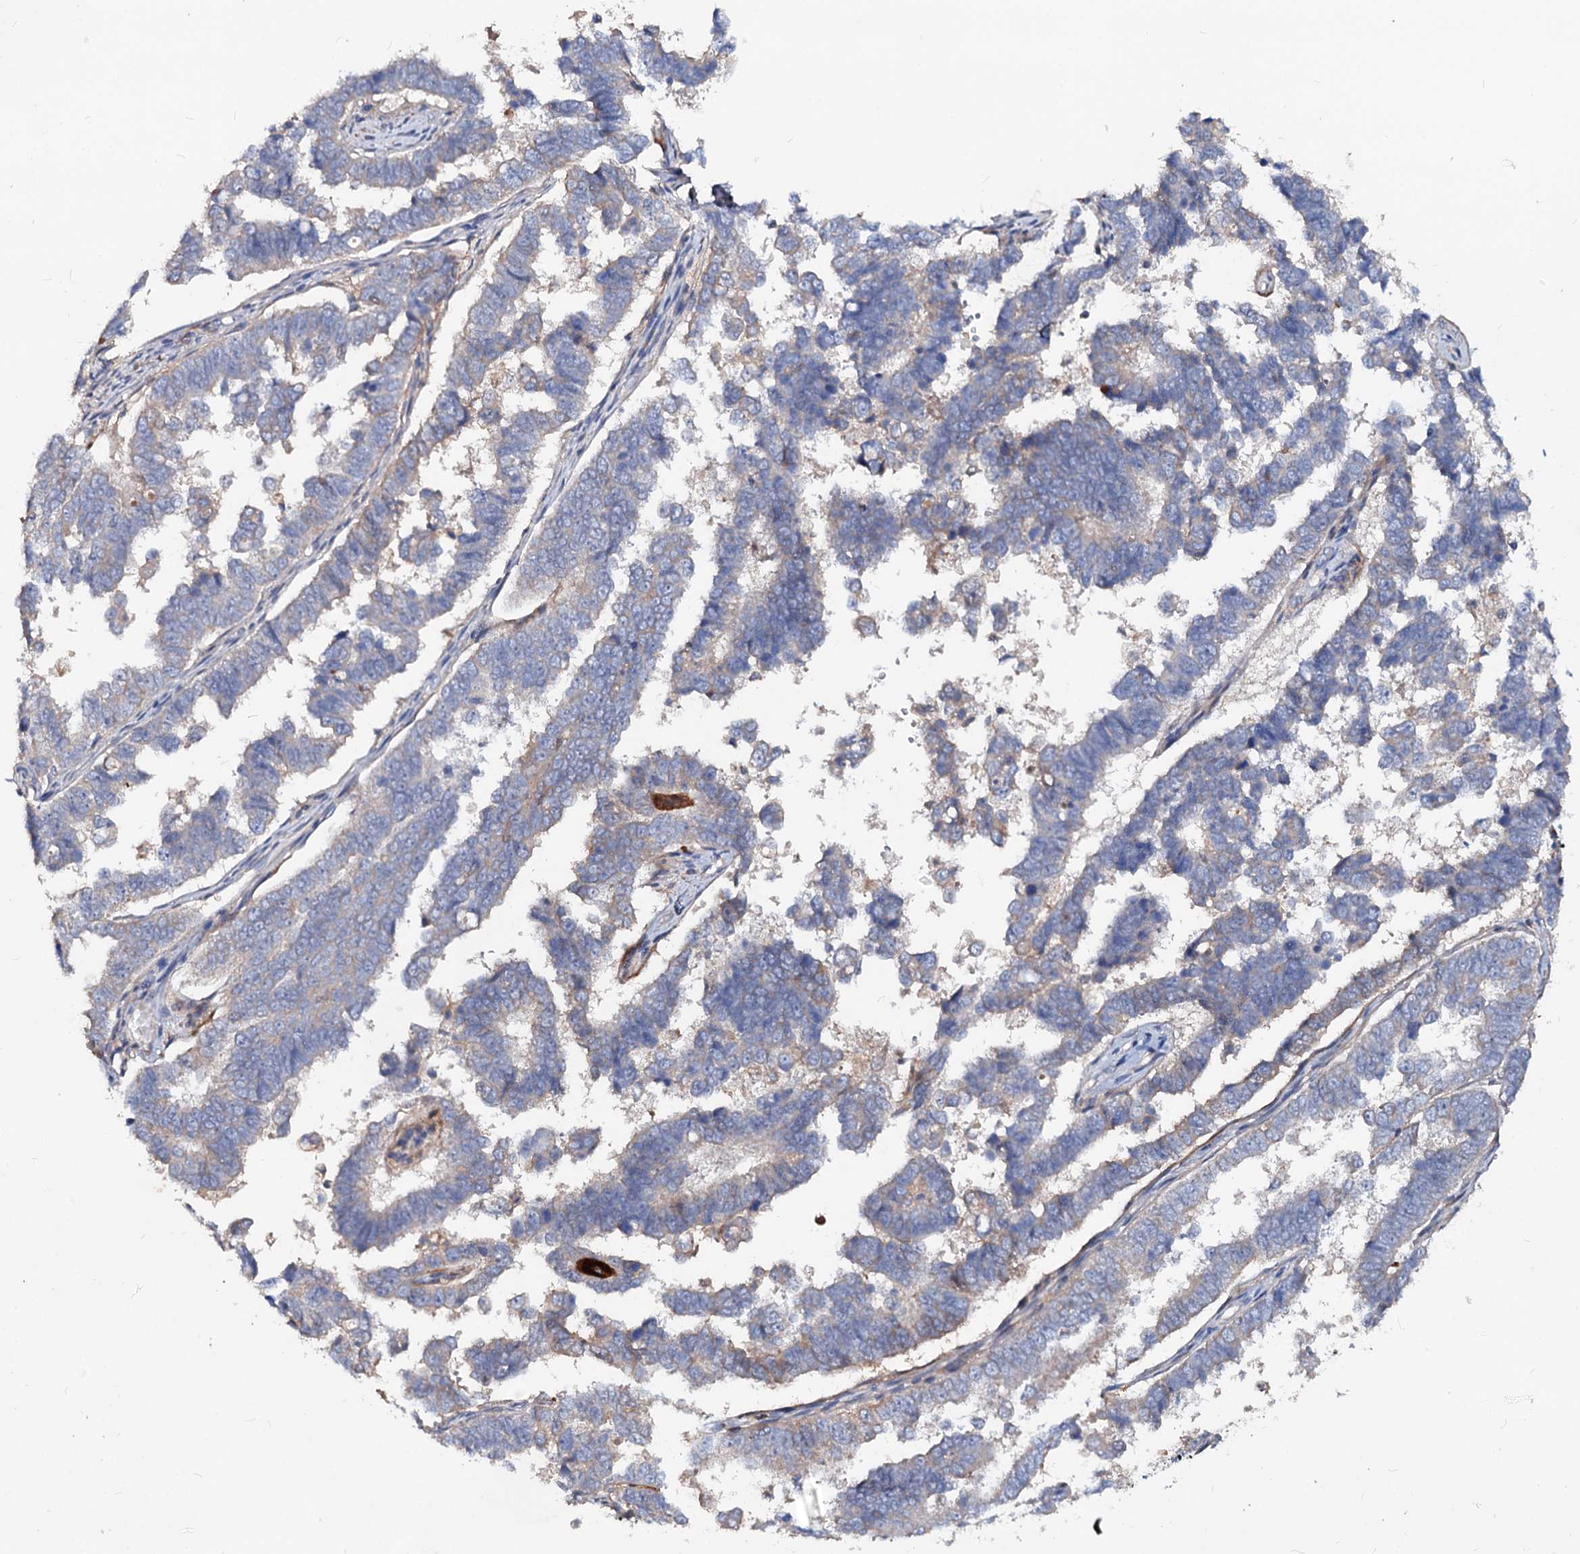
{"staining": {"intensity": "weak", "quantity": "<25%", "location": "cytoplasmic/membranous"}, "tissue": "endometrial cancer", "cell_type": "Tumor cells", "image_type": "cancer", "snomed": [{"axis": "morphology", "description": "Adenocarcinoma, NOS"}, {"axis": "topography", "description": "Endometrium"}], "caption": "This is a photomicrograph of immunohistochemistry (IHC) staining of endometrial adenocarcinoma, which shows no expression in tumor cells.", "gene": "ACY3", "patient": {"sex": "female", "age": 75}}